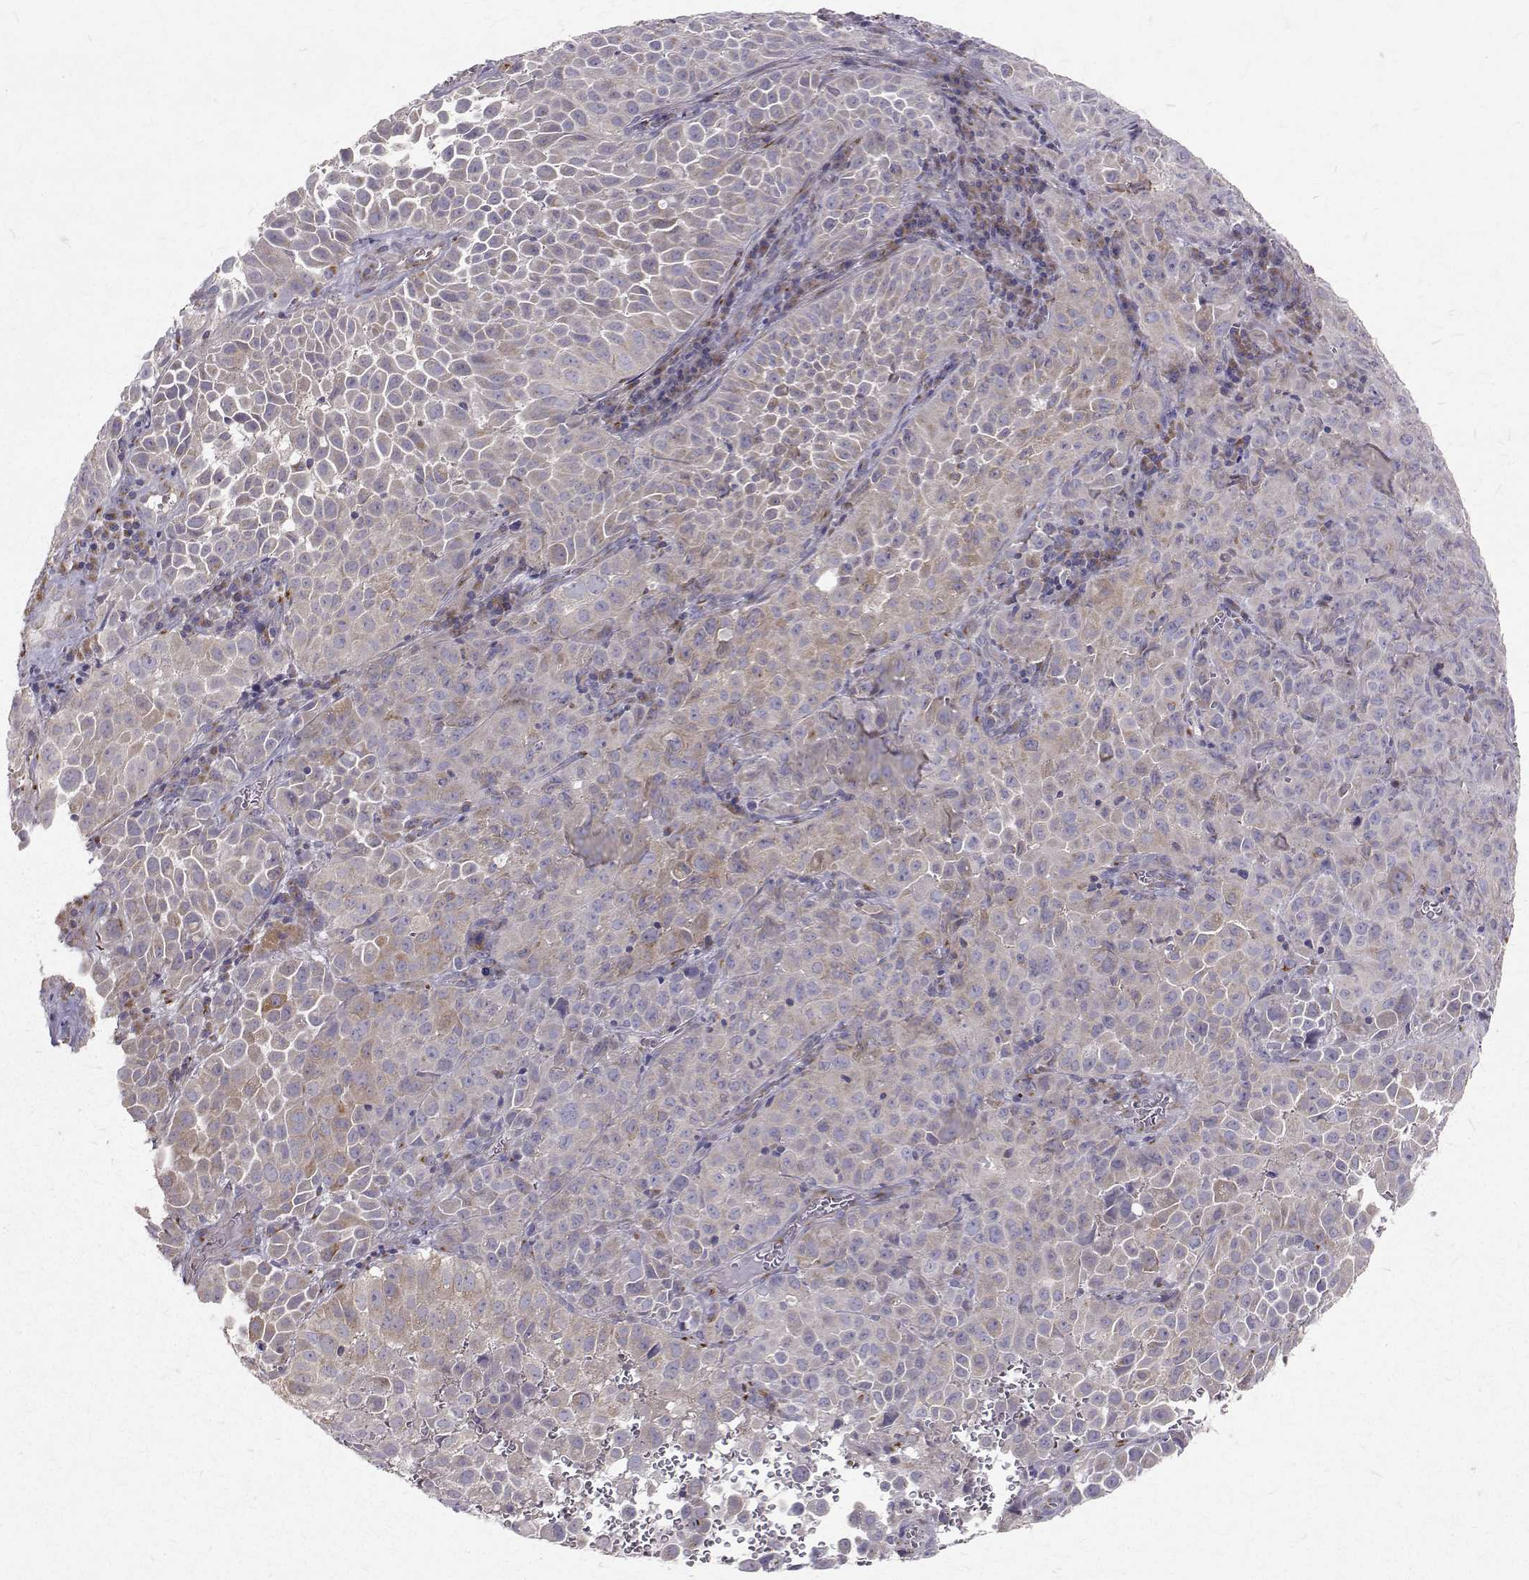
{"staining": {"intensity": "weak", "quantity": "<25%", "location": "cytoplasmic/membranous"}, "tissue": "cervical cancer", "cell_type": "Tumor cells", "image_type": "cancer", "snomed": [{"axis": "morphology", "description": "Squamous cell carcinoma, NOS"}, {"axis": "topography", "description": "Cervix"}], "caption": "An immunohistochemistry (IHC) micrograph of squamous cell carcinoma (cervical) is shown. There is no staining in tumor cells of squamous cell carcinoma (cervical).", "gene": "ARFGAP1", "patient": {"sex": "female", "age": 55}}